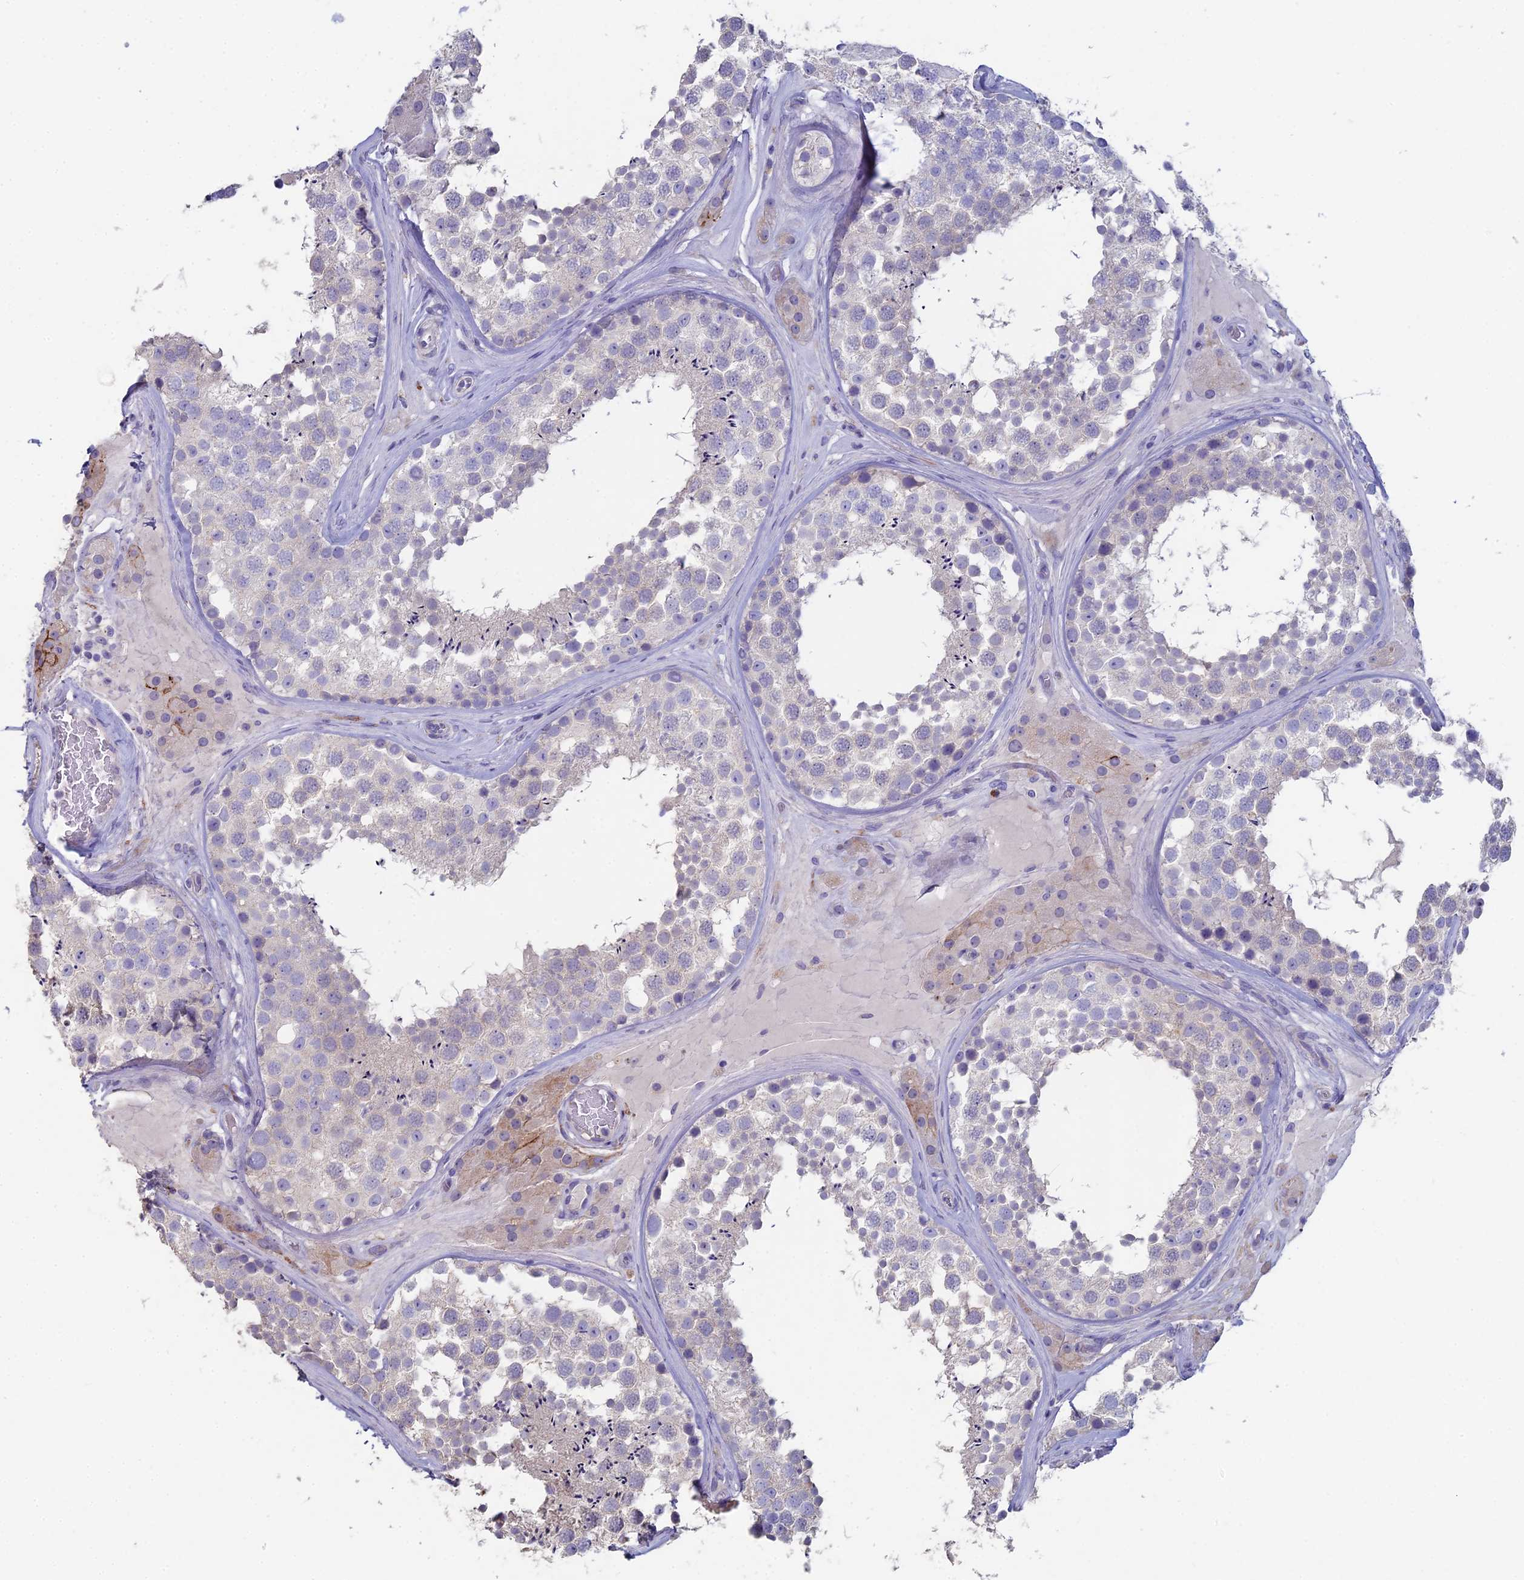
{"staining": {"intensity": "negative", "quantity": "none", "location": "none"}, "tissue": "testis", "cell_type": "Cells in seminiferous ducts", "image_type": "normal", "snomed": [{"axis": "morphology", "description": "Normal tissue, NOS"}, {"axis": "topography", "description": "Testis"}], "caption": "Cells in seminiferous ducts are negative for protein expression in normal human testis. (DAB (3,3'-diaminobenzidine) immunohistochemistry (IHC) visualized using brightfield microscopy, high magnification).", "gene": "NCAM1", "patient": {"sex": "male", "age": 46}}